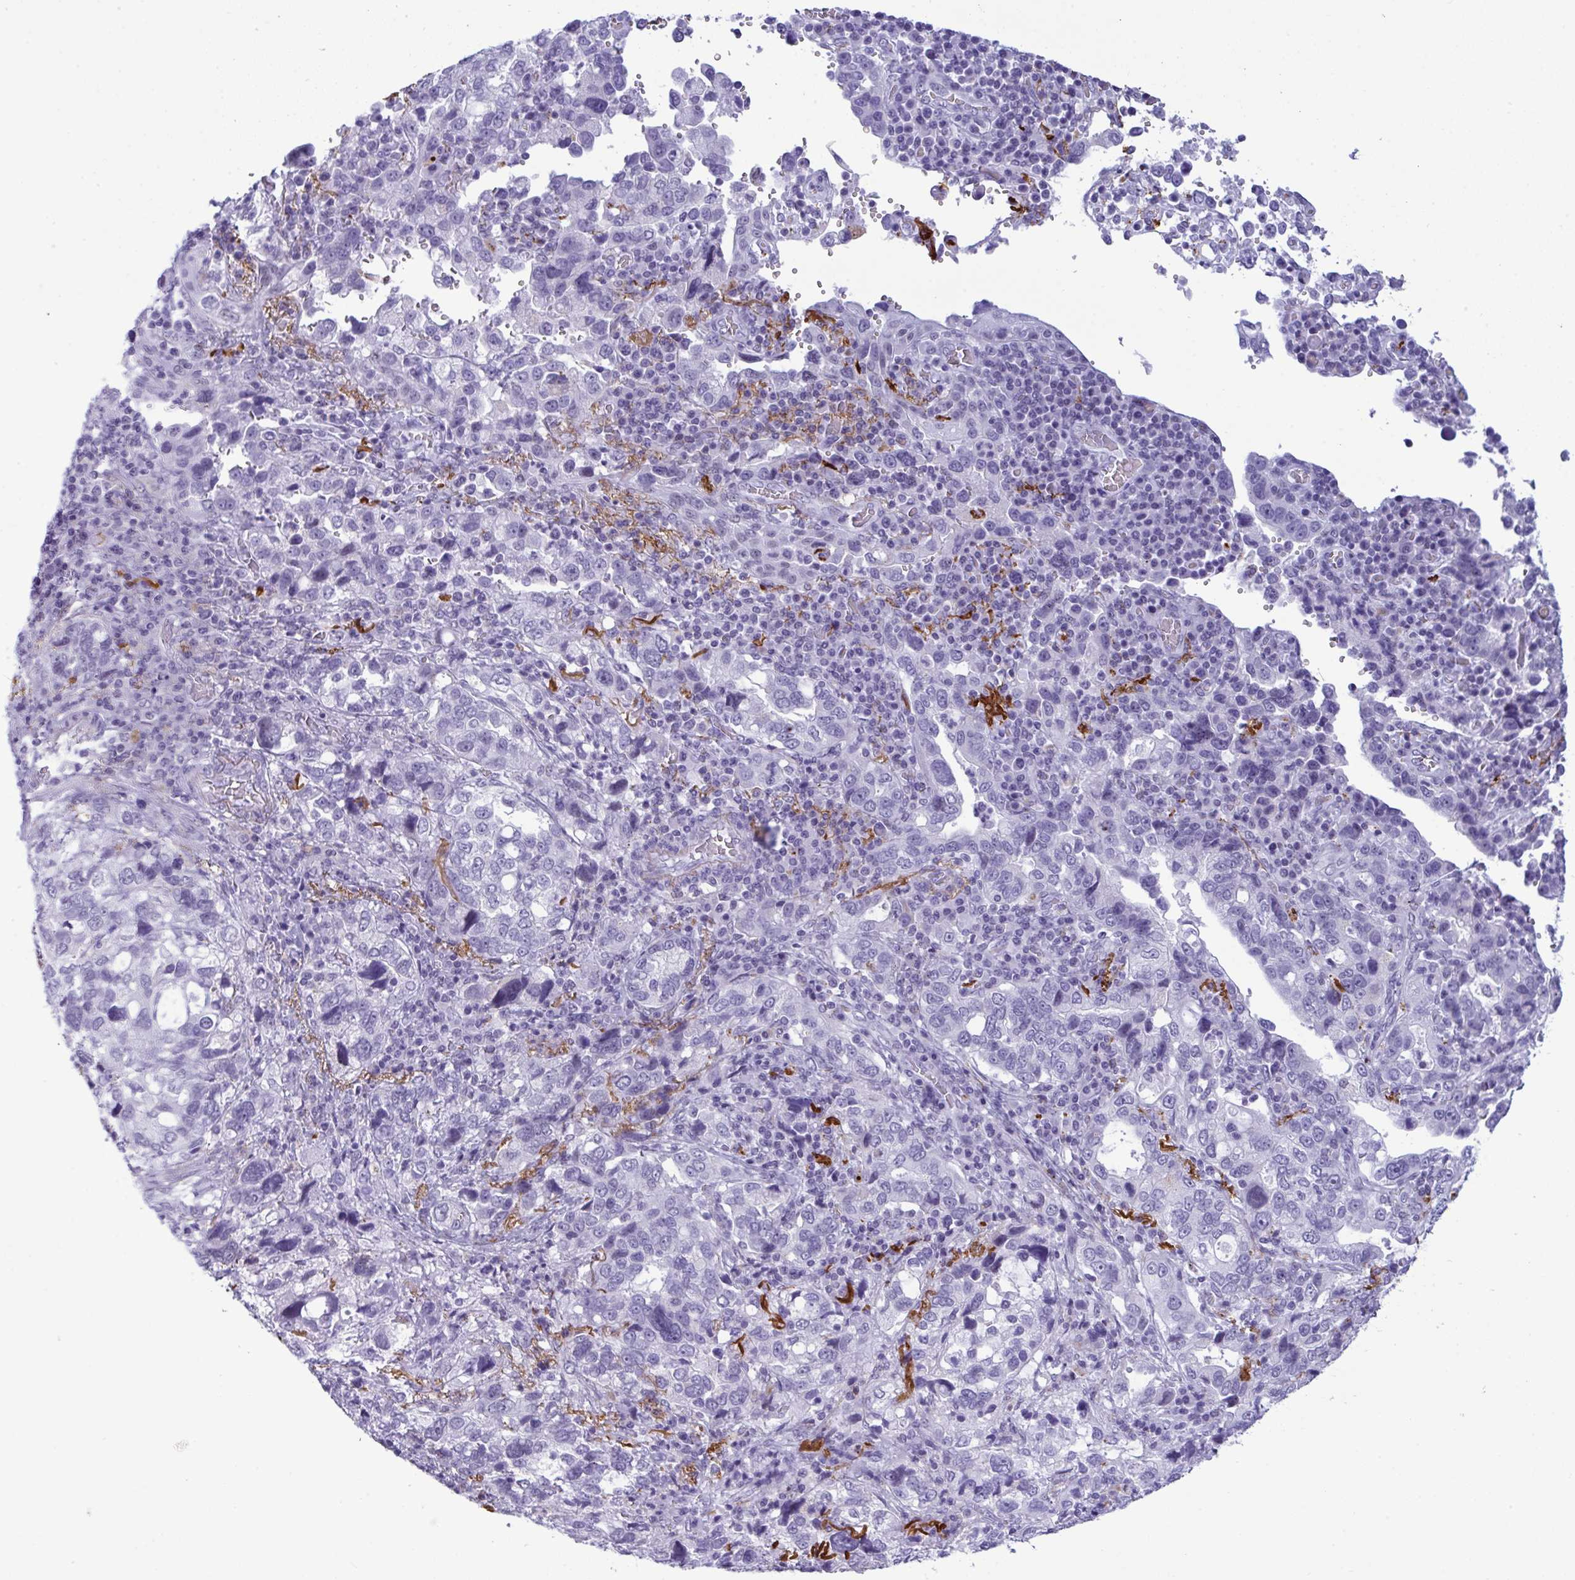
{"staining": {"intensity": "negative", "quantity": "none", "location": "none"}, "tissue": "stomach cancer", "cell_type": "Tumor cells", "image_type": "cancer", "snomed": [{"axis": "morphology", "description": "Adenocarcinoma, NOS"}, {"axis": "topography", "description": "Stomach, upper"}], "caption": "Photomicrograph shows no protein expression in tumor cells of stomach cancer (adenocarcinoma) tissue.", "gene": "ELN", "patient": {"sex": "female", "age": 81}}